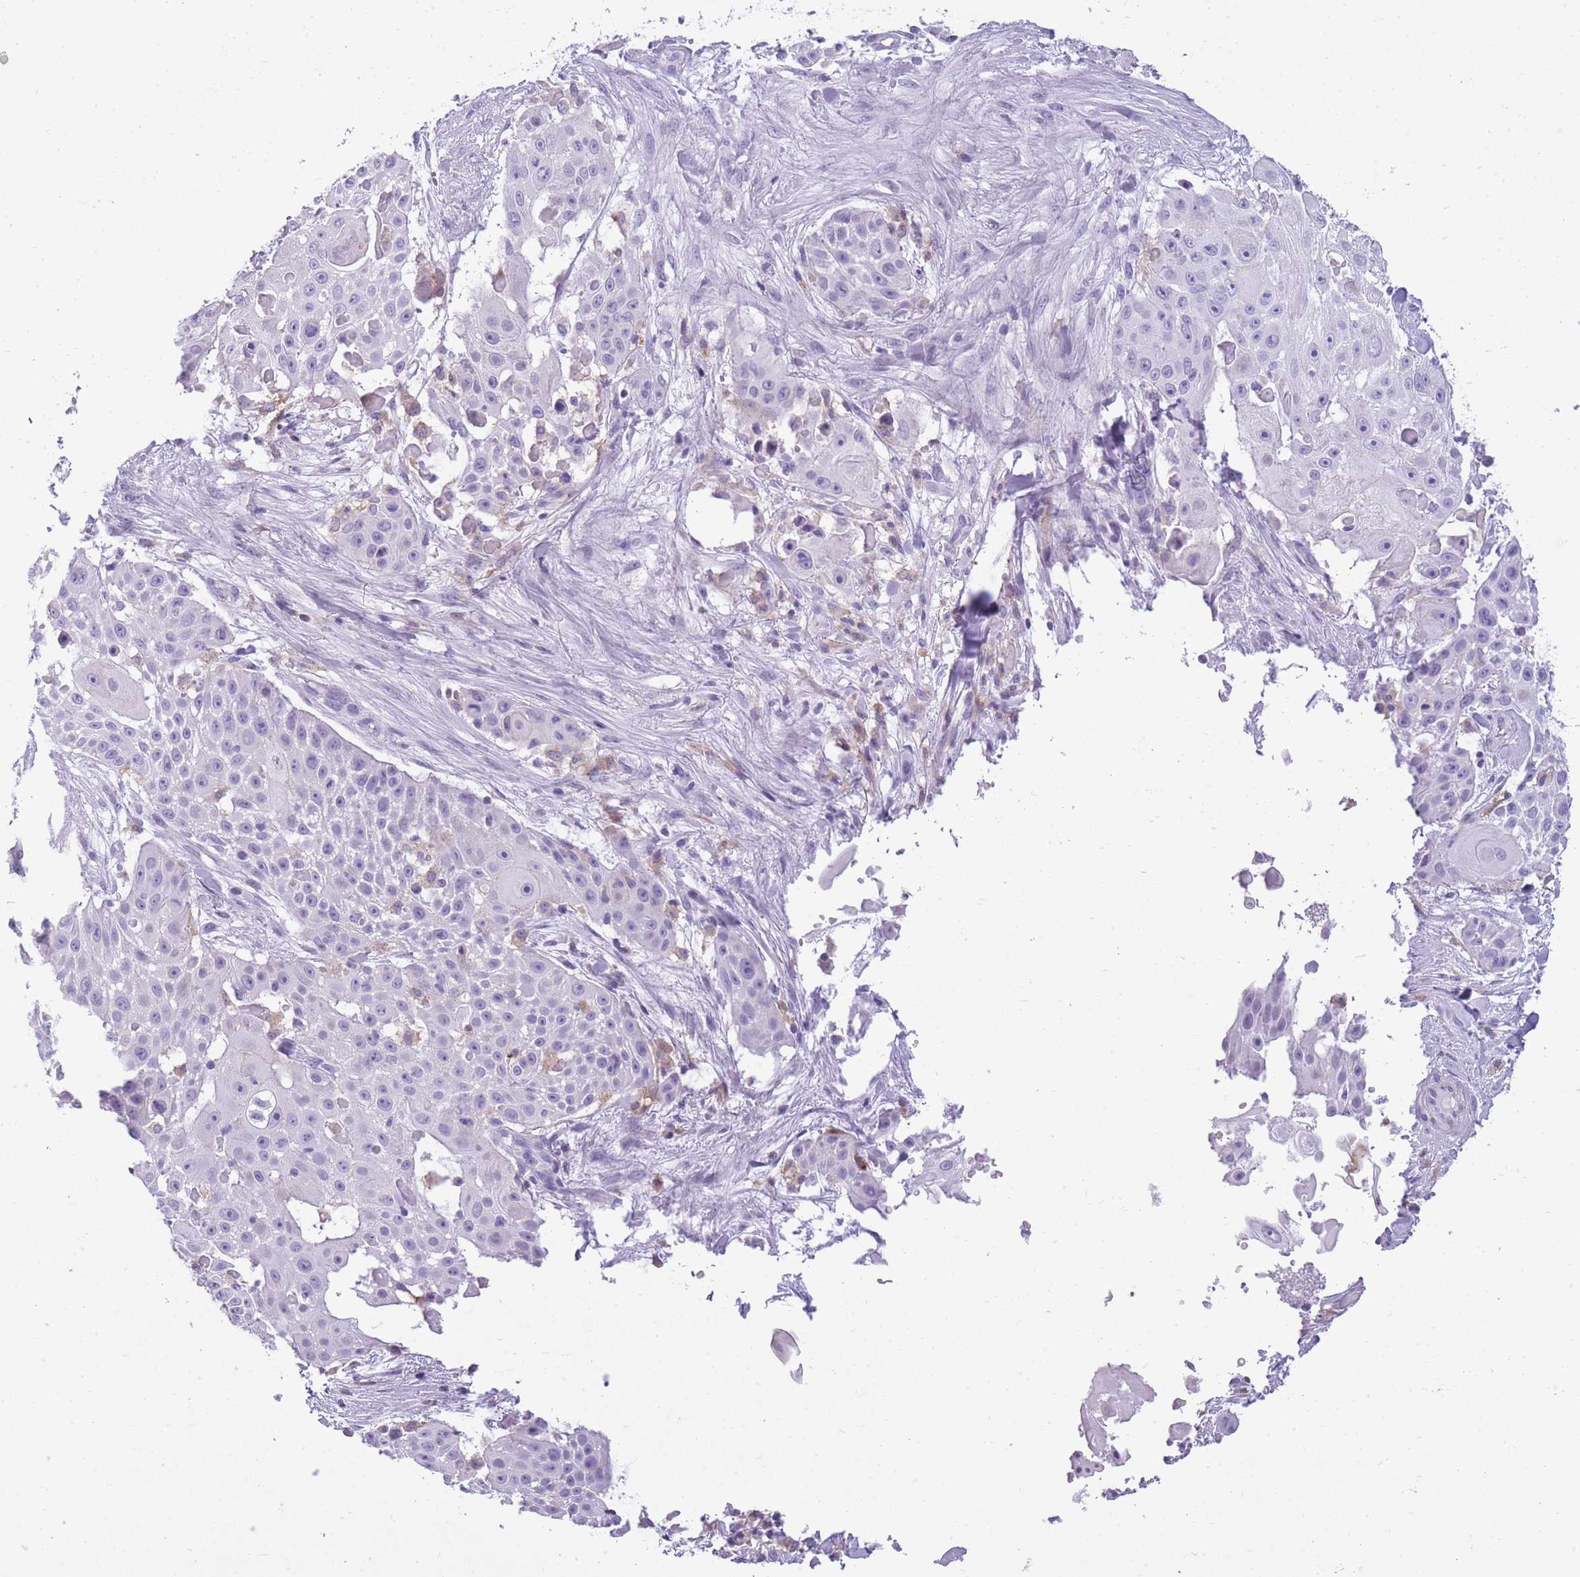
{"staining": {"intensity": "negative", "quantity": "none", "location": "none"}, "tissue": "skin cancer", "cell_type": "Tumor cells", "image_type": "cancer", "snomed": [{"axis": "morphology", "description": "Squamous cell carcinoma, NOS"}, {"axis": "topography", "description": "Skin"}], "caption": "A histopathology image of skin squamous cell carcinoma stained for a protein reveals no brown staining in tumor cells.", "gene": "RADX", "patient": {"sex": "female", "age": 86}}